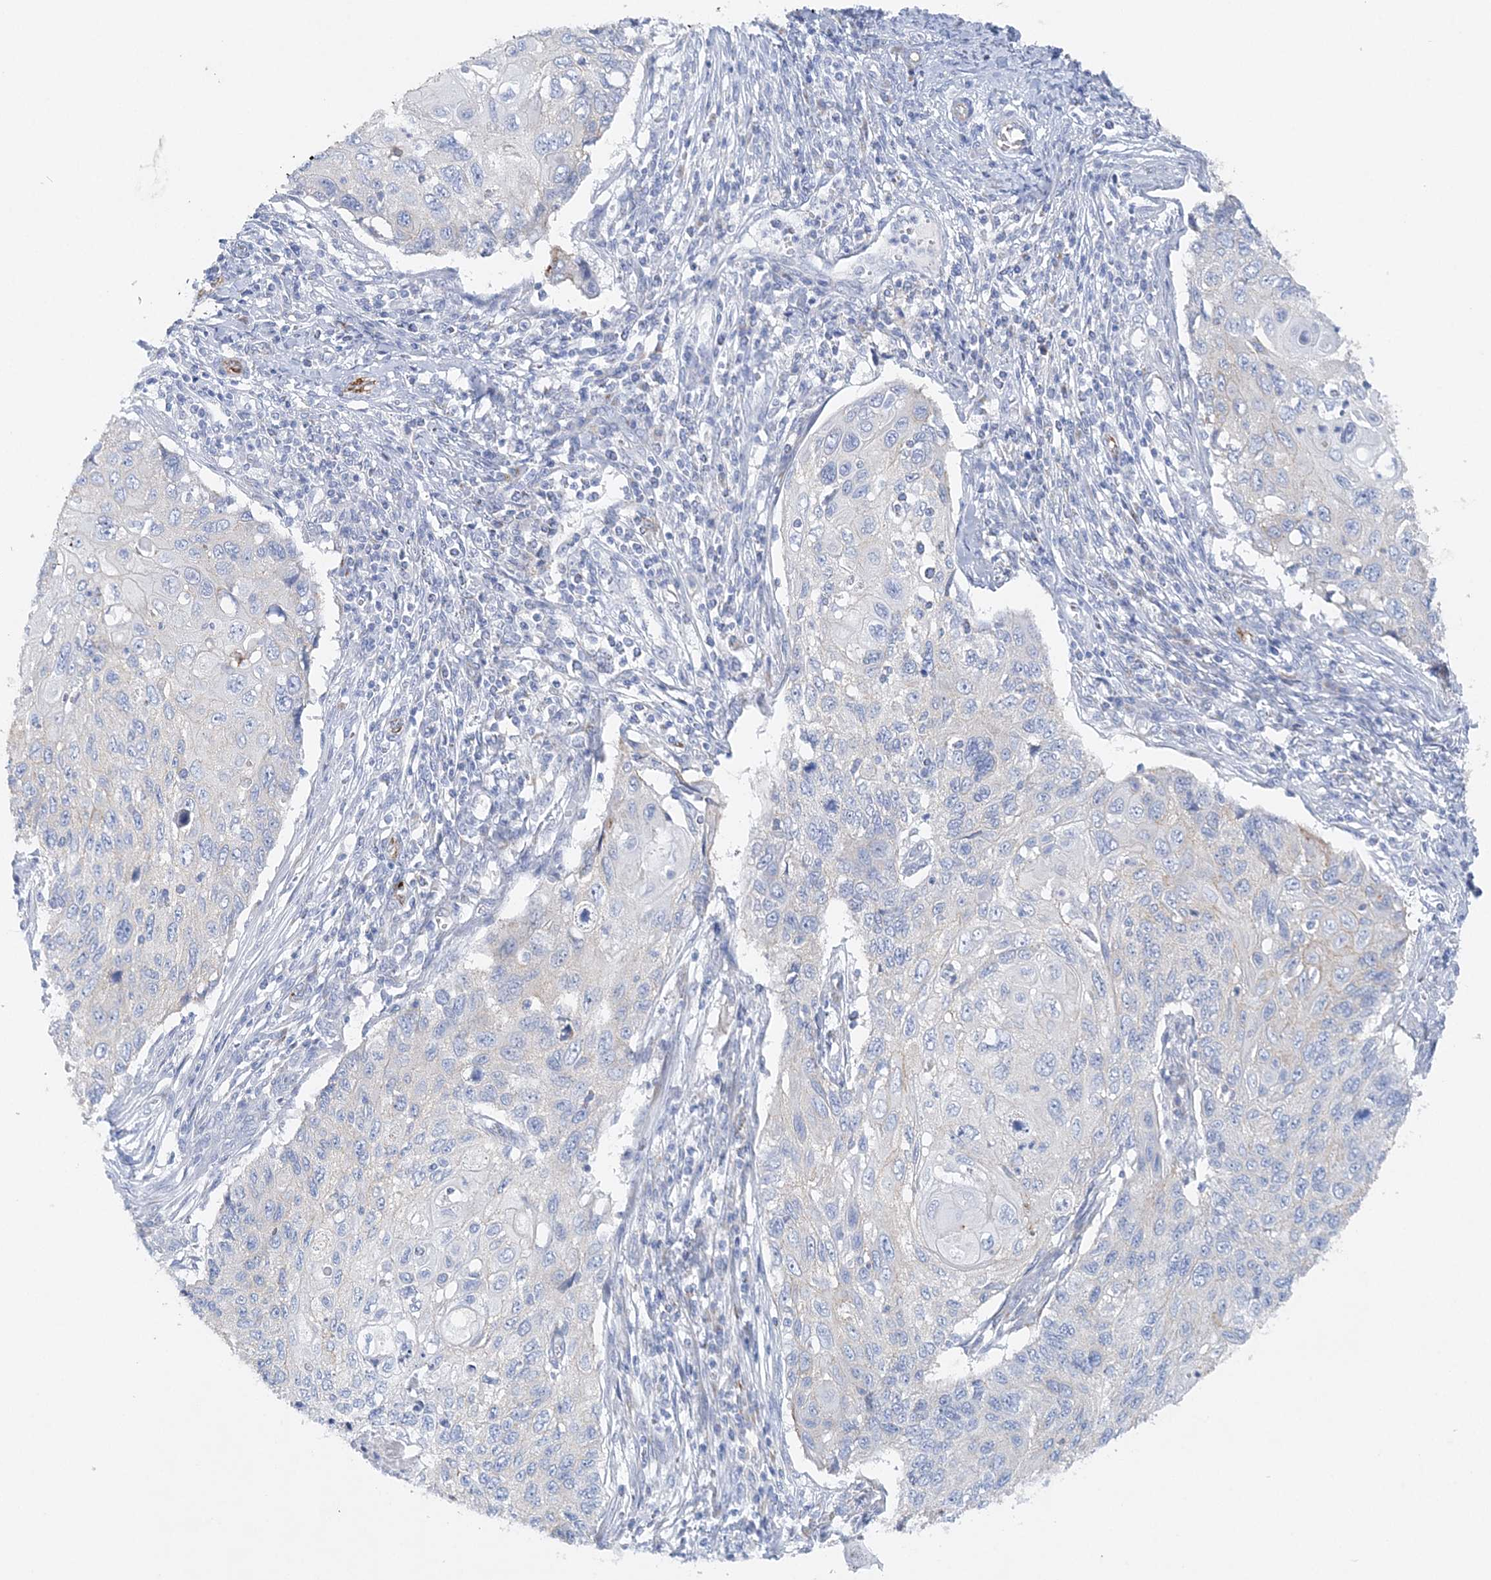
{"staining": {"intensity": "negative", "quantity": "none", "location": "none"}, "tissue": "cervical cancer", "cell_type": "Tumor cells", "image_type": "cancer", "snomed": [{"axis": "morphology", "description": "Squamous cell carcinoma, NOS"}, {"axis": "topography", "description": "Cervix"}], "caption": "The image shows no significant positivity in tumor cells of cervical squamous cell carcinoma.", "gene": "SLC5A6", "patient": {"sex": "female", "age": 70}}